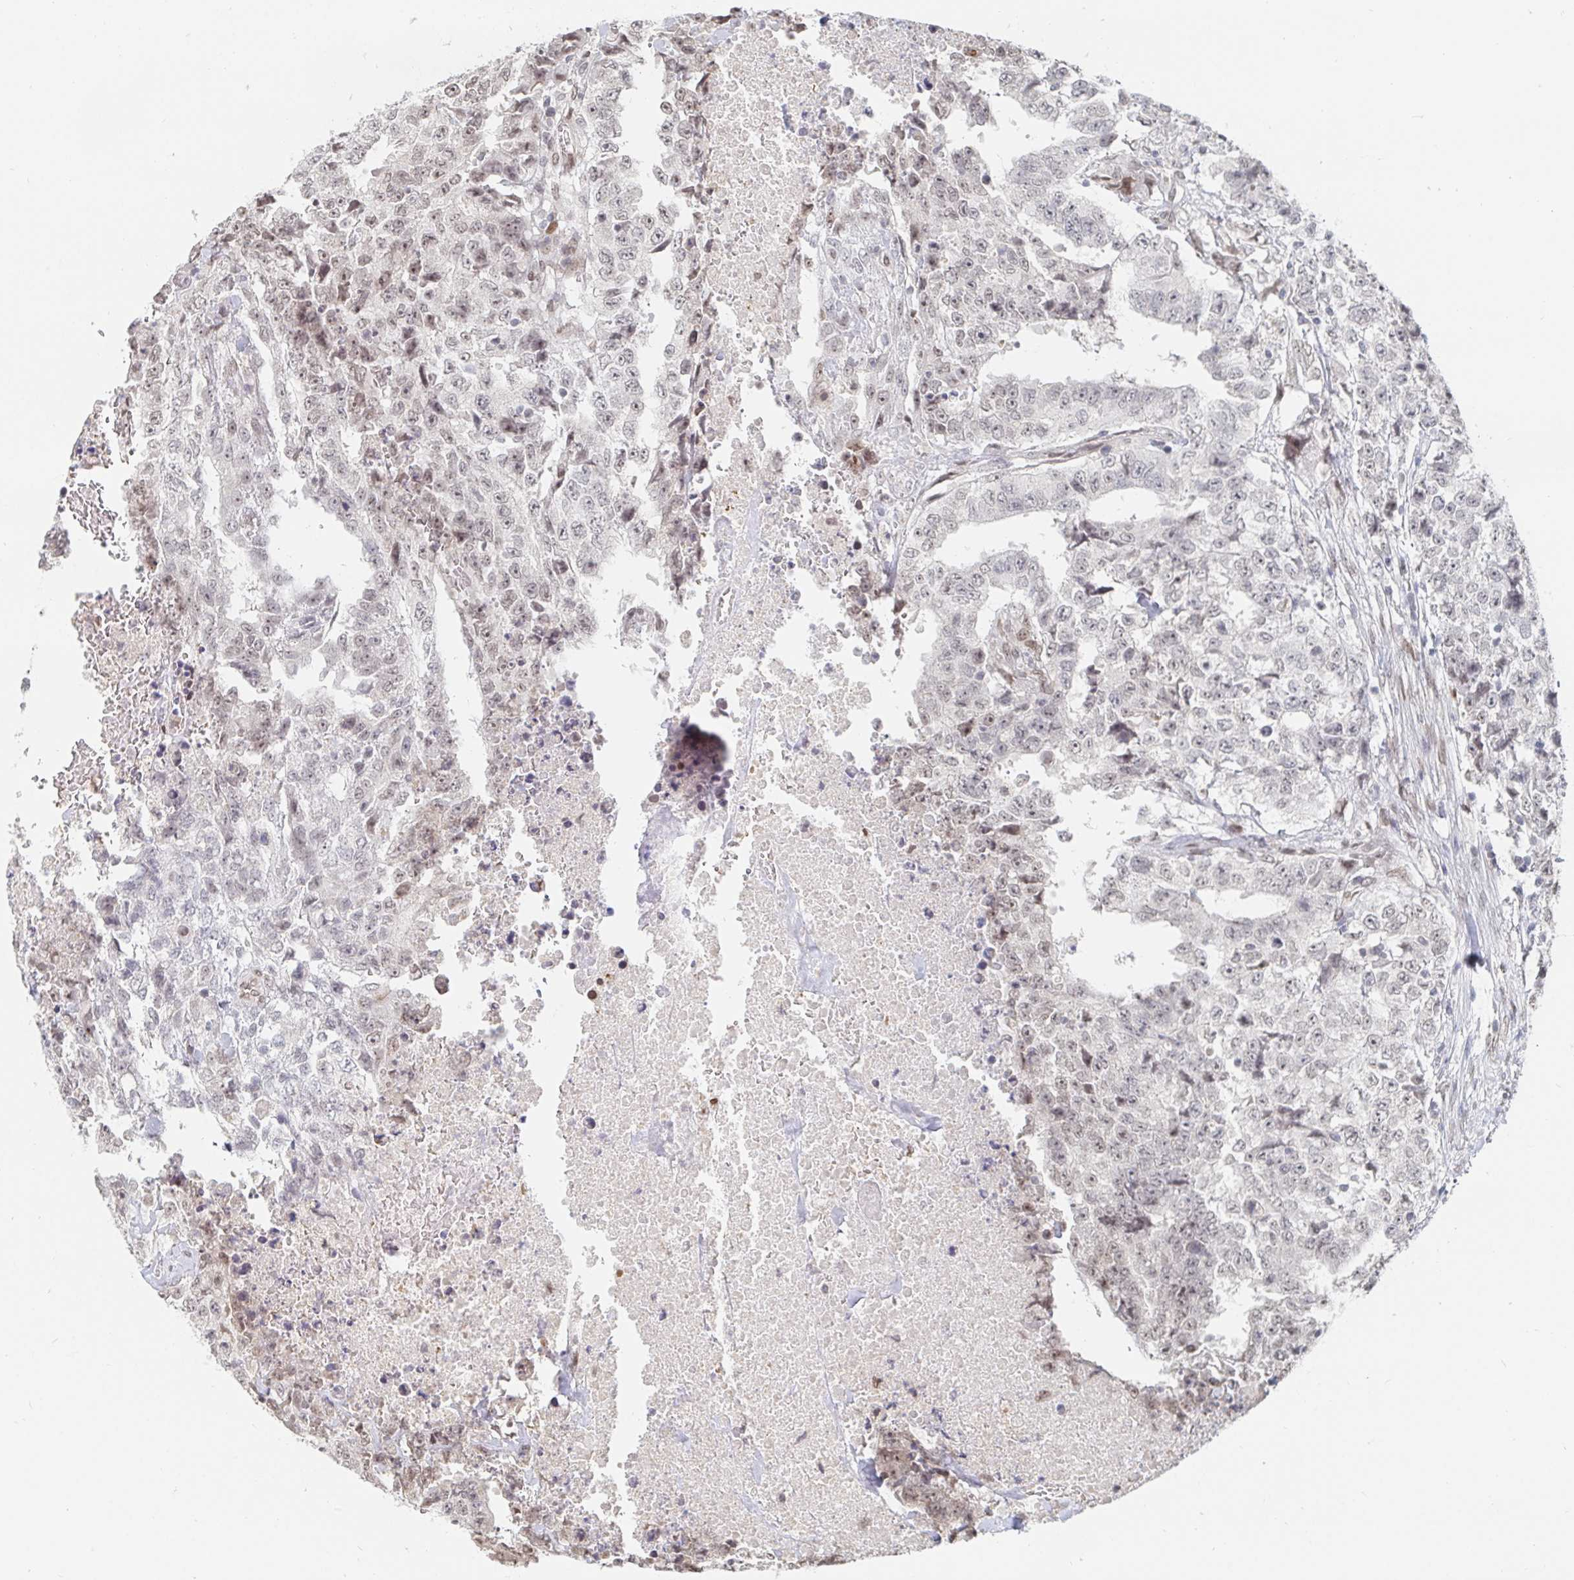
{"staining": {"intensity": "weak", "quantity": "25%-75%", "location": "nuclear"}, "tissue": "testis cancer", "cell_type": "Tumor cells", "image_type": "cancer", "snomed": [{"axis": "morphology", "description": "Carcinoma, Embryonal, NOS"}, {"axis": "topography", "description": "Testis"}], "caption": "Tumor cells exhibit low levels of weak nuclear expression in about 25%-75% of cells in human testis embryonal carcinoma.", "gene": "CHD2", "patient": {"sex": "male", "age": 24}}